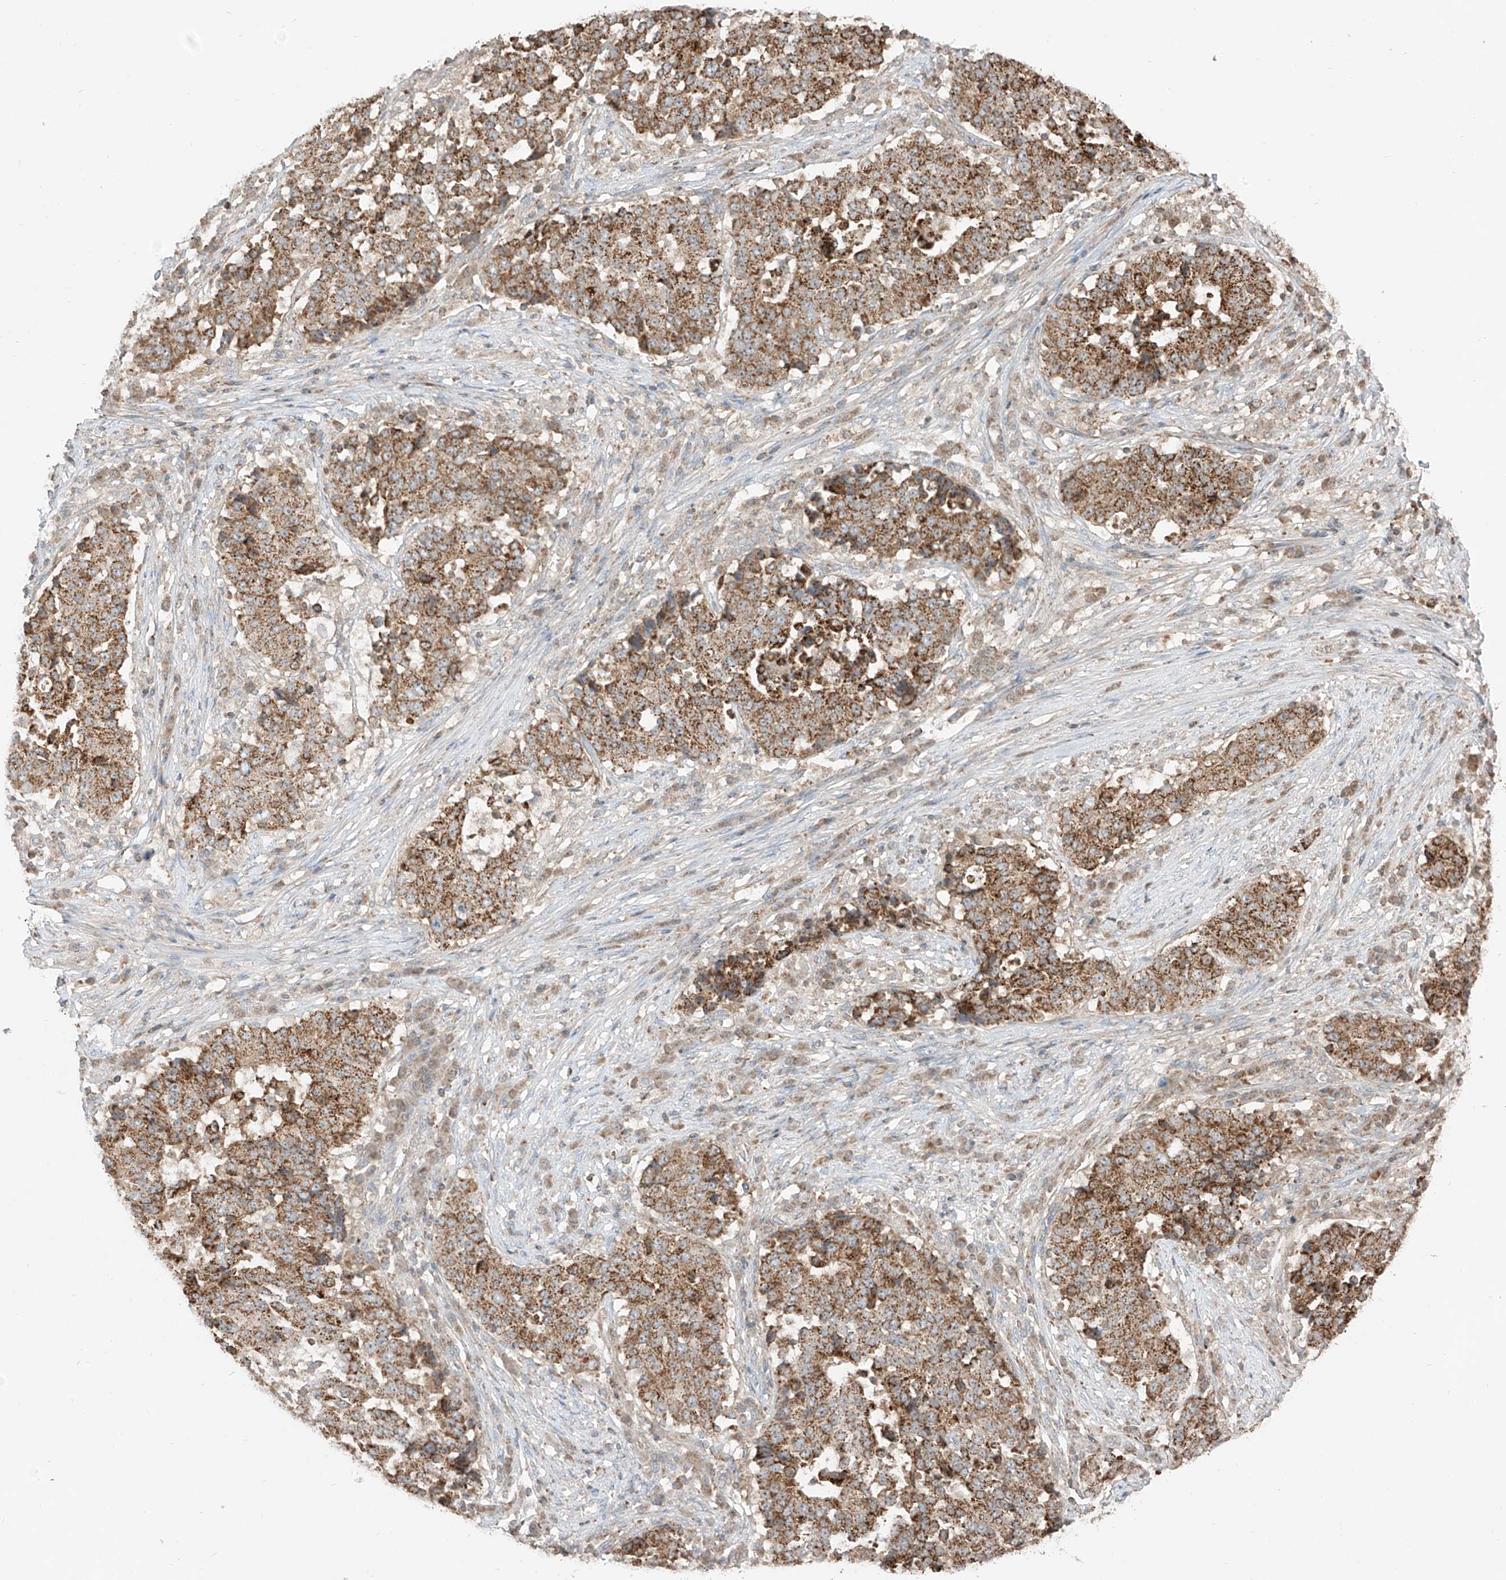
{"staining": {"intensity": "moderate", "quantity": ">75%", "location": "cytoplasmic/membranous"}, "tissue": "stomach cancer", "cell_type": "Tumor cells", "image_type": "cancer", "snomed": [{"axis": "morphology", "description": "Adenocarcinoma, NOS"}, {"axis": "topography", "description": "Stomach"}], "caption": "Immunohistochemical staining of human stomach cancer (adenocarcinoma) displays medium levels of moderate cytoplasmic/membranous protein positivity in about >75% of tumor cells. Using DAB (3,3'-diaminobenzidine) (brown) and hematoxylin (blue) stains, captured at high magnification using brightfield microscopy.", "gene": "ETHE1", "patient": {"sex": "male", "age": 59}}